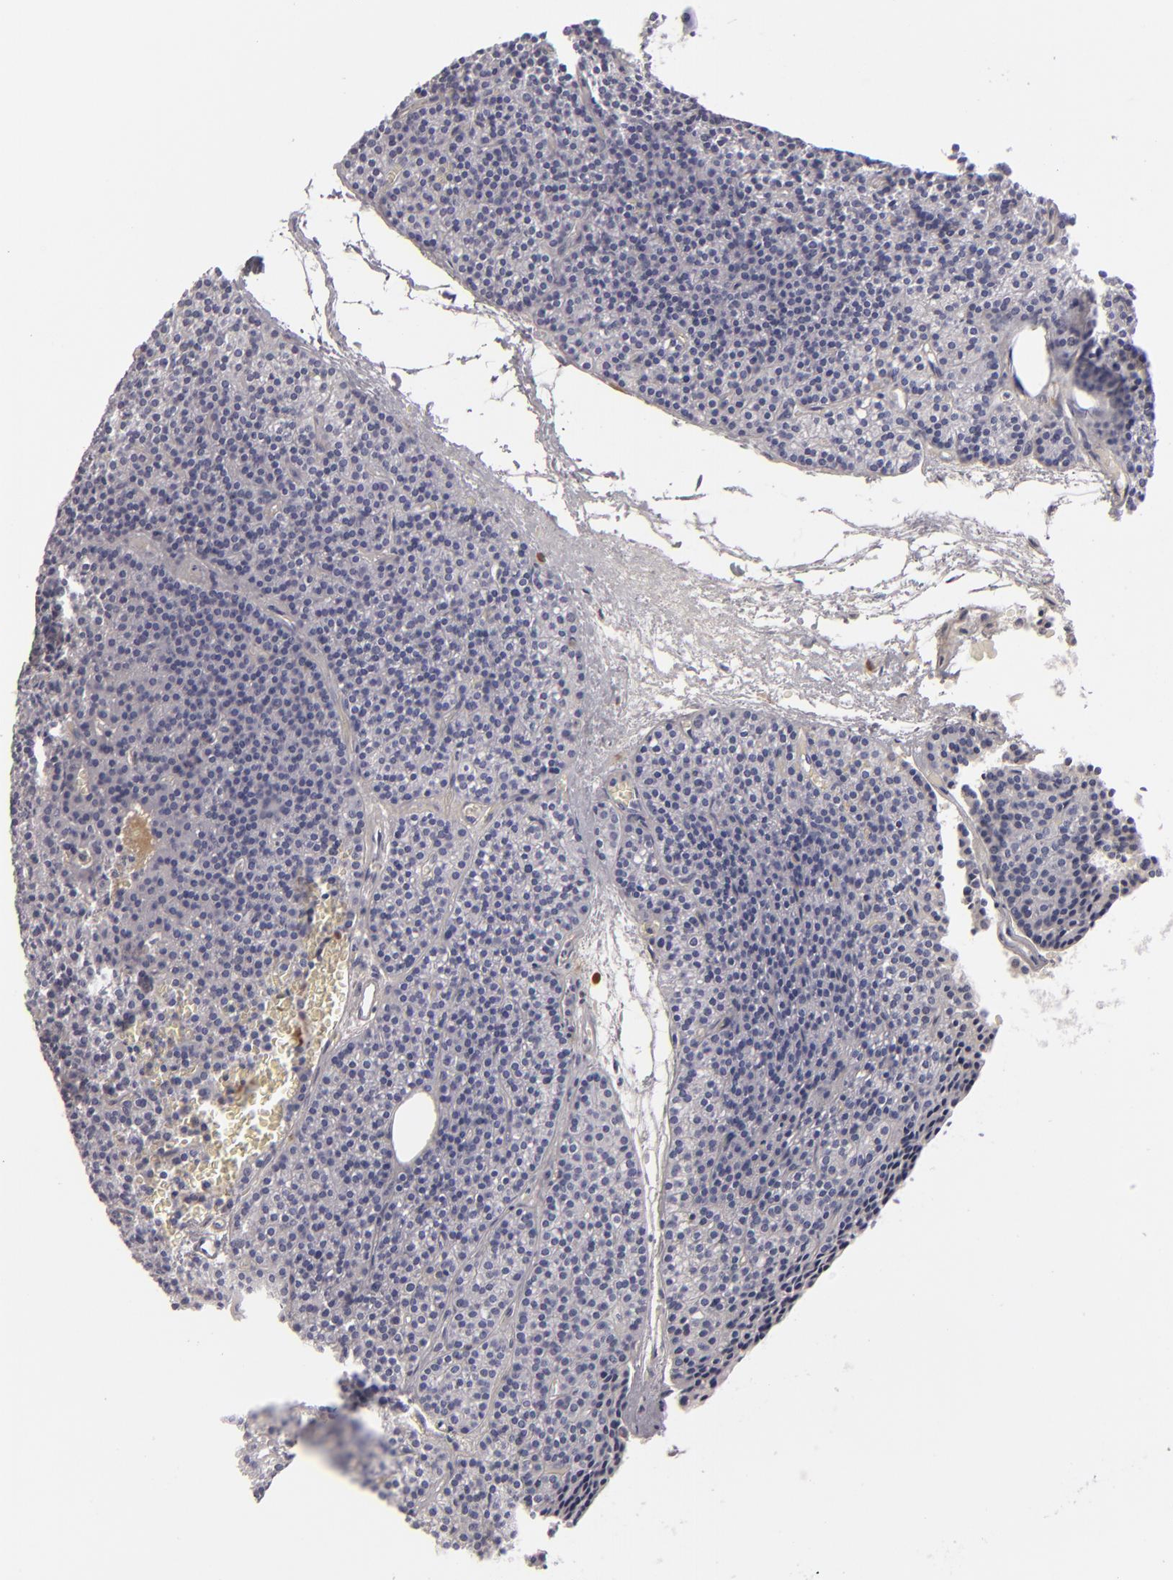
{"staining": {"intensity": "negative", "quantity": "none", "location": "none"}, "tissue": "parathyroid gland", "cell_type": "Glandular cells", "image_type": "normal", "snomed": [{"axis": "morphology", "description": "Normal tissue, NOS"}, {"axis": "topography", "description": "Parathyroid gland"}], "caption": "This is a histopathology image of immunohistochemistry (IHC) staining of normal parathyroid gland, which shows no expression in glandular cells. (Immunohistochemistry, brightfield microscopy, high magnification).", "gene": "C9", "patient": {"sex": "male", "age": 57}}